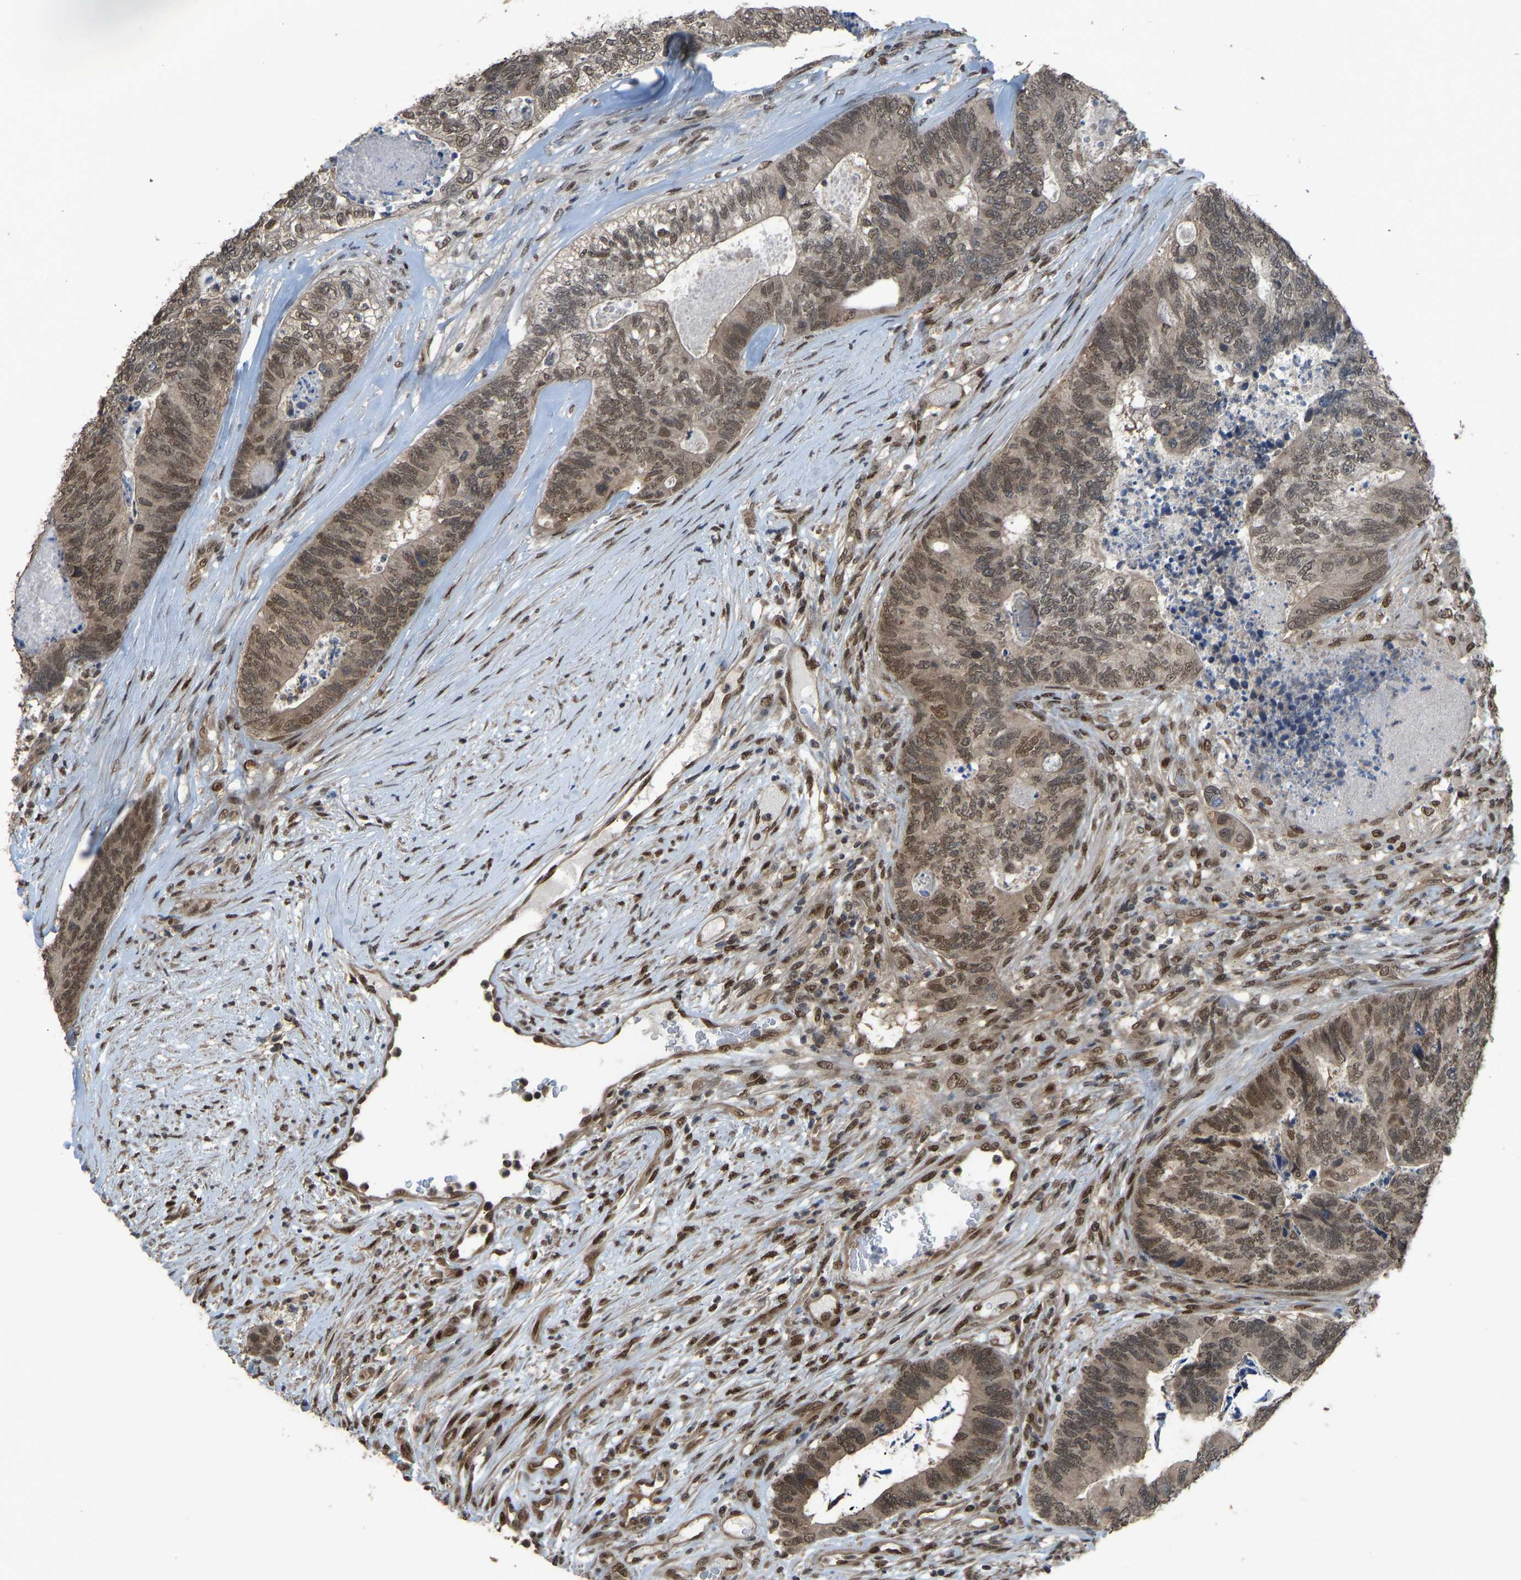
{"staining": {"intensity": "moderate", "quantity": ">75%", "location": "nuclear"}, "tissue": "colorectal cancer", "cell_type": "Tumor cells", "image_type": "cancer", "snomed": [{"axis": "morphology", "description": "Adenocarcinoma, NOS"}, {"axis": "topography", "description": "Colon"}], "caption": "DAB (3,3'-diaminobenzidine) immunohistochemical staining of human adenocarcinoma (colorectal) displays moderate nuclear protein staining in approximately >75% of tumor cells.", "gene": "KPNA6", "patient": {"sex": "female", "age": 67}}